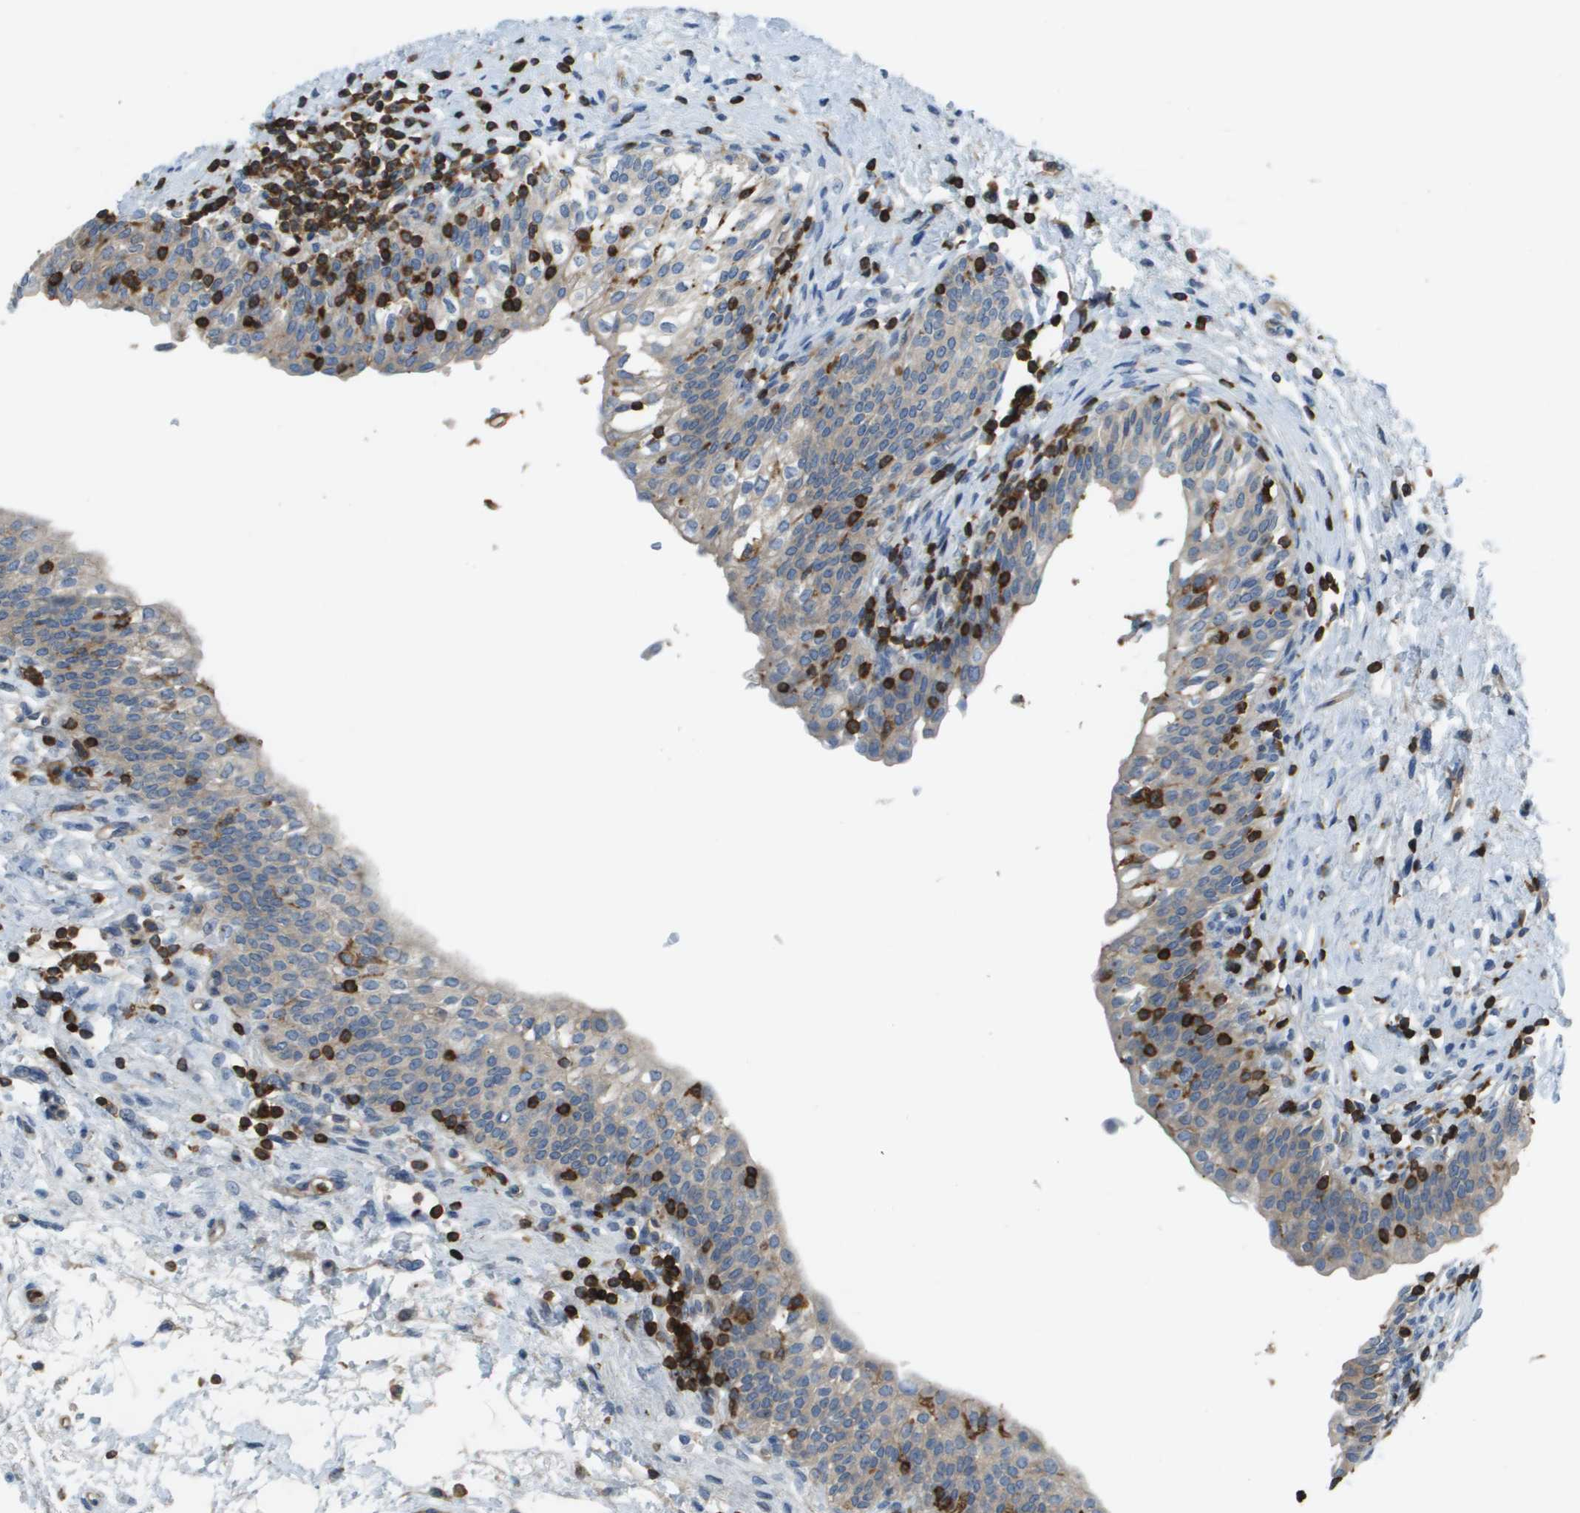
{"staining": {"intensity": "weak", "quantity": "<25%", "location": "cytoplasmic/membranous"}, "tissue": "urinary bladder", "cell_type": "Urothelial cells", "image_type": "normal", "snomed": [{"axis": "morphology", "description": "Normal tissue, NOS"}, {"axis": "topography", "description": "Urinary bladder"}], "caption": "Histopathology image shows no protein staining in urothelial cells of benign urinary bladder. (Immunohistochemistry, brightfield microscopy, high magnification).", "gene": "APBB1IP", "patient": {"sex": "male", "age": 55}}